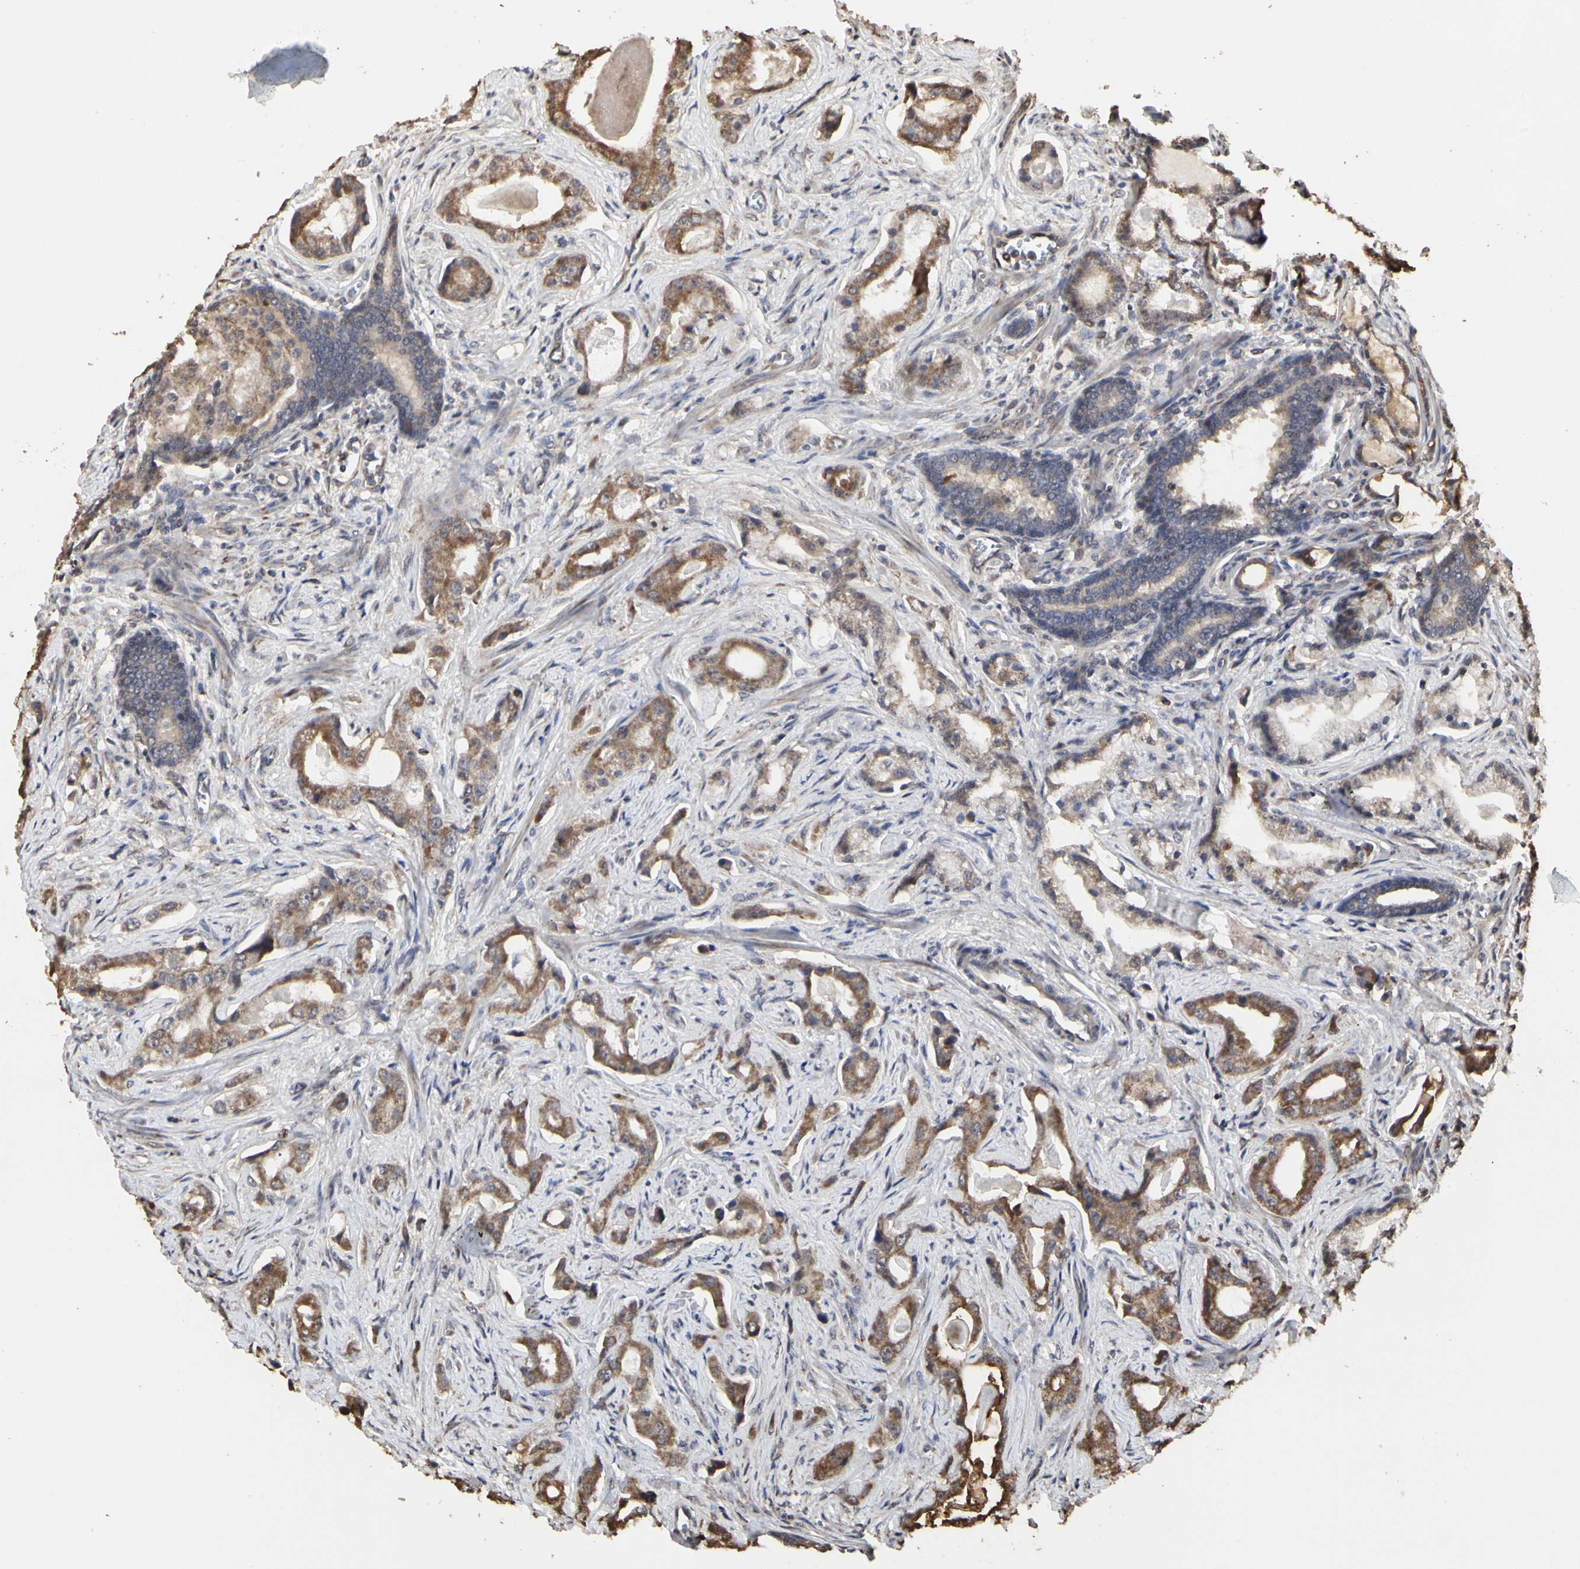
{"staining": {"intensity": "moderate", "quantity": "25%-75%", "location": "cytoplasmic/membranous"}, "tissue": "prostate cancer", "cell_type": "Tumor cells", "image_type": "cancer", "snomed": [{"axis": "morphology", "description": "Adenocarcinoma, Low grade"}, {"axis": "topography", "description": "Prostate"}], "caption": "Immunohistochemical staining of human prostate cancer (adenocarcinoma (low-grade)) reveals moderate cytoplasmic/membranous protein expression in about 25%-75% of tumor cells.", "gene": "TAOK1", "patient": {"sex": "male", "age": 59}}